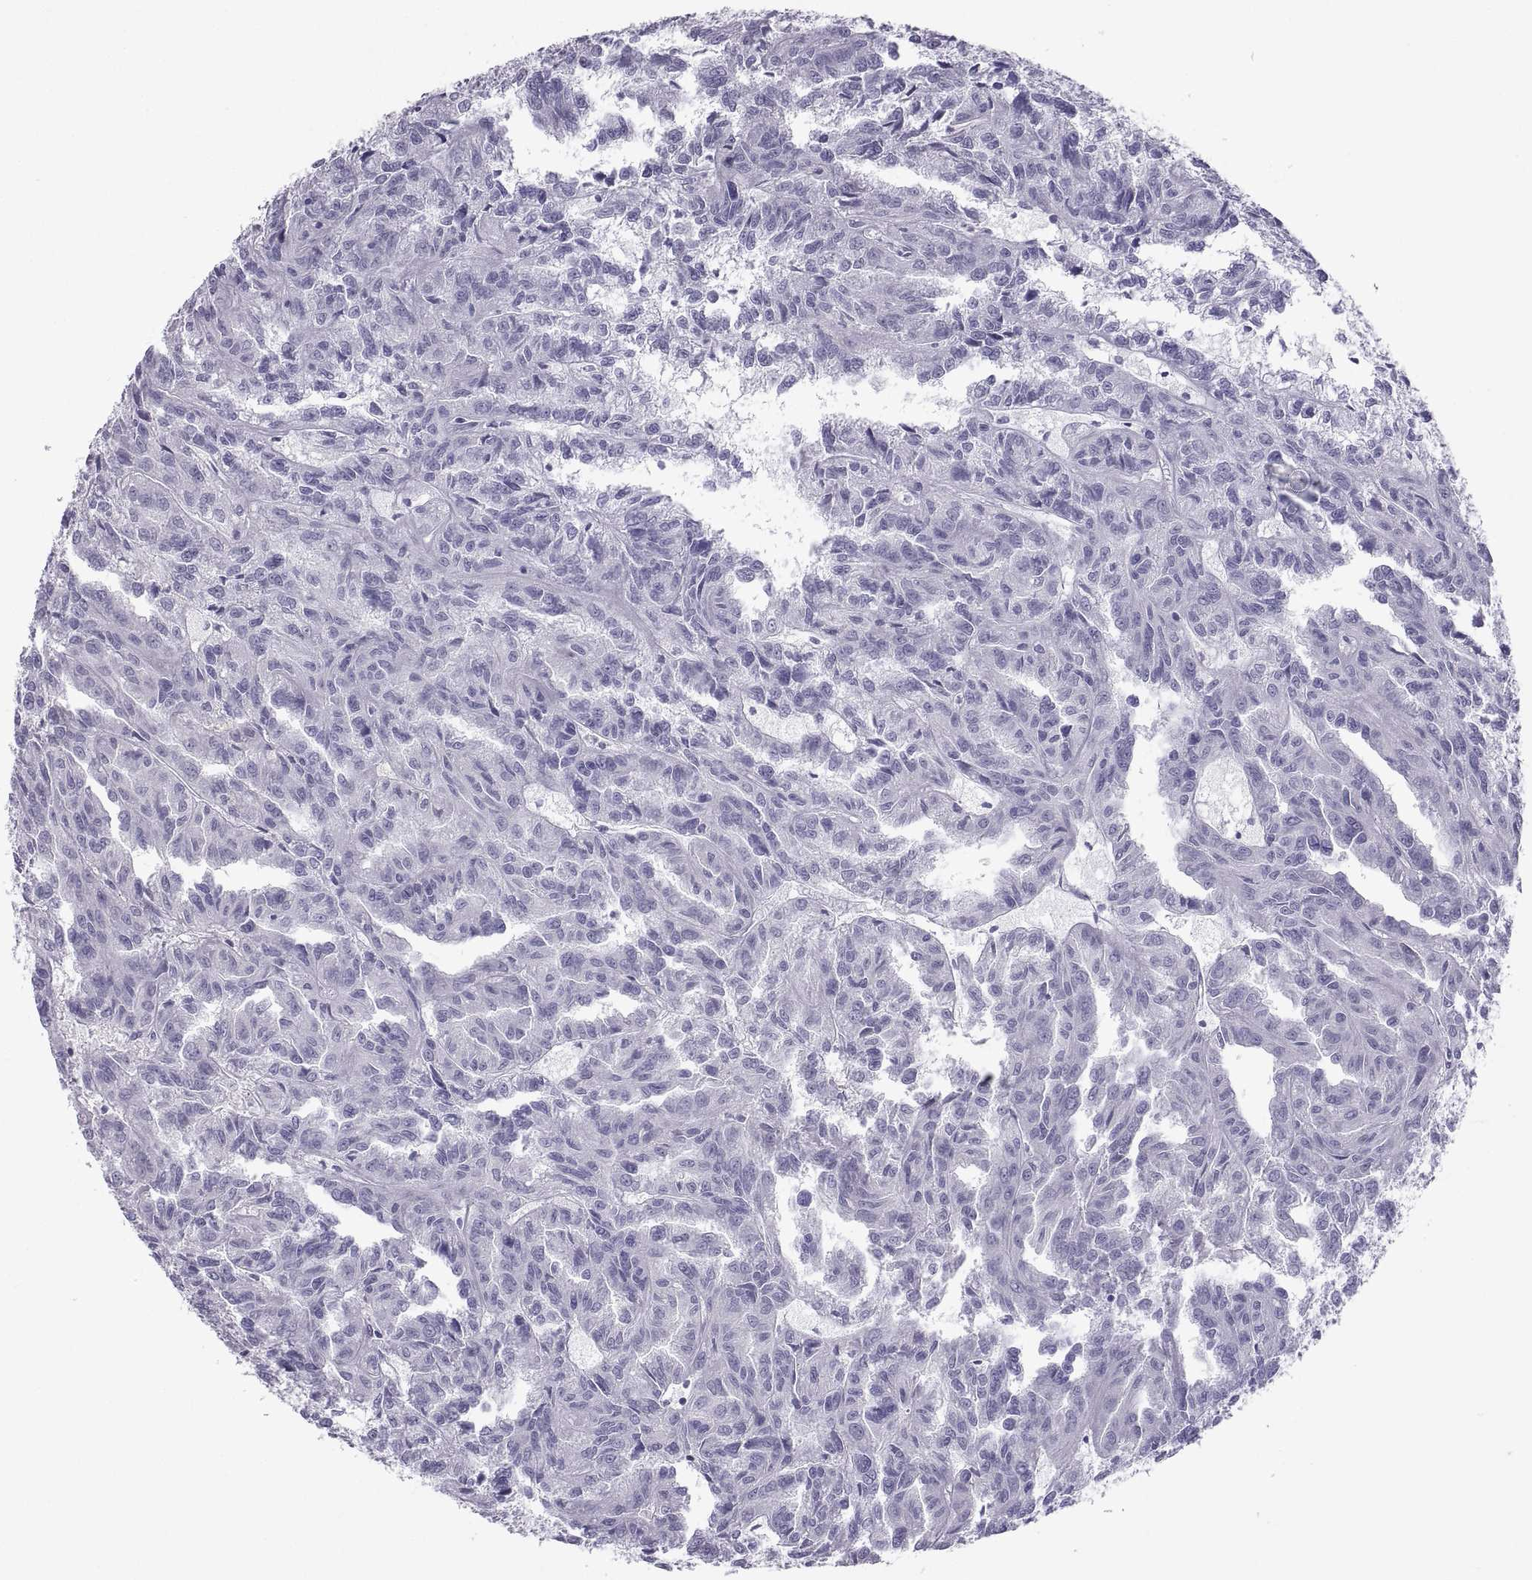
{"staining": {"intensity": "negative", "quantity": "none", "location": "none"}, "tissue": "renal cancer", "cell_type": "Tumor cells", "image_type": "cancer", "snomed": [{"axis": "morphology", "description": "Adenocarcinoma, NOS"}, {"axis": "topography", "description": "Kidney"}], "caption": "IHC of renal adenocarcinoma displays no staining in tumor cells.", "gene": "PCSK1N", "patient": {"sex": "male", "age": 79}}